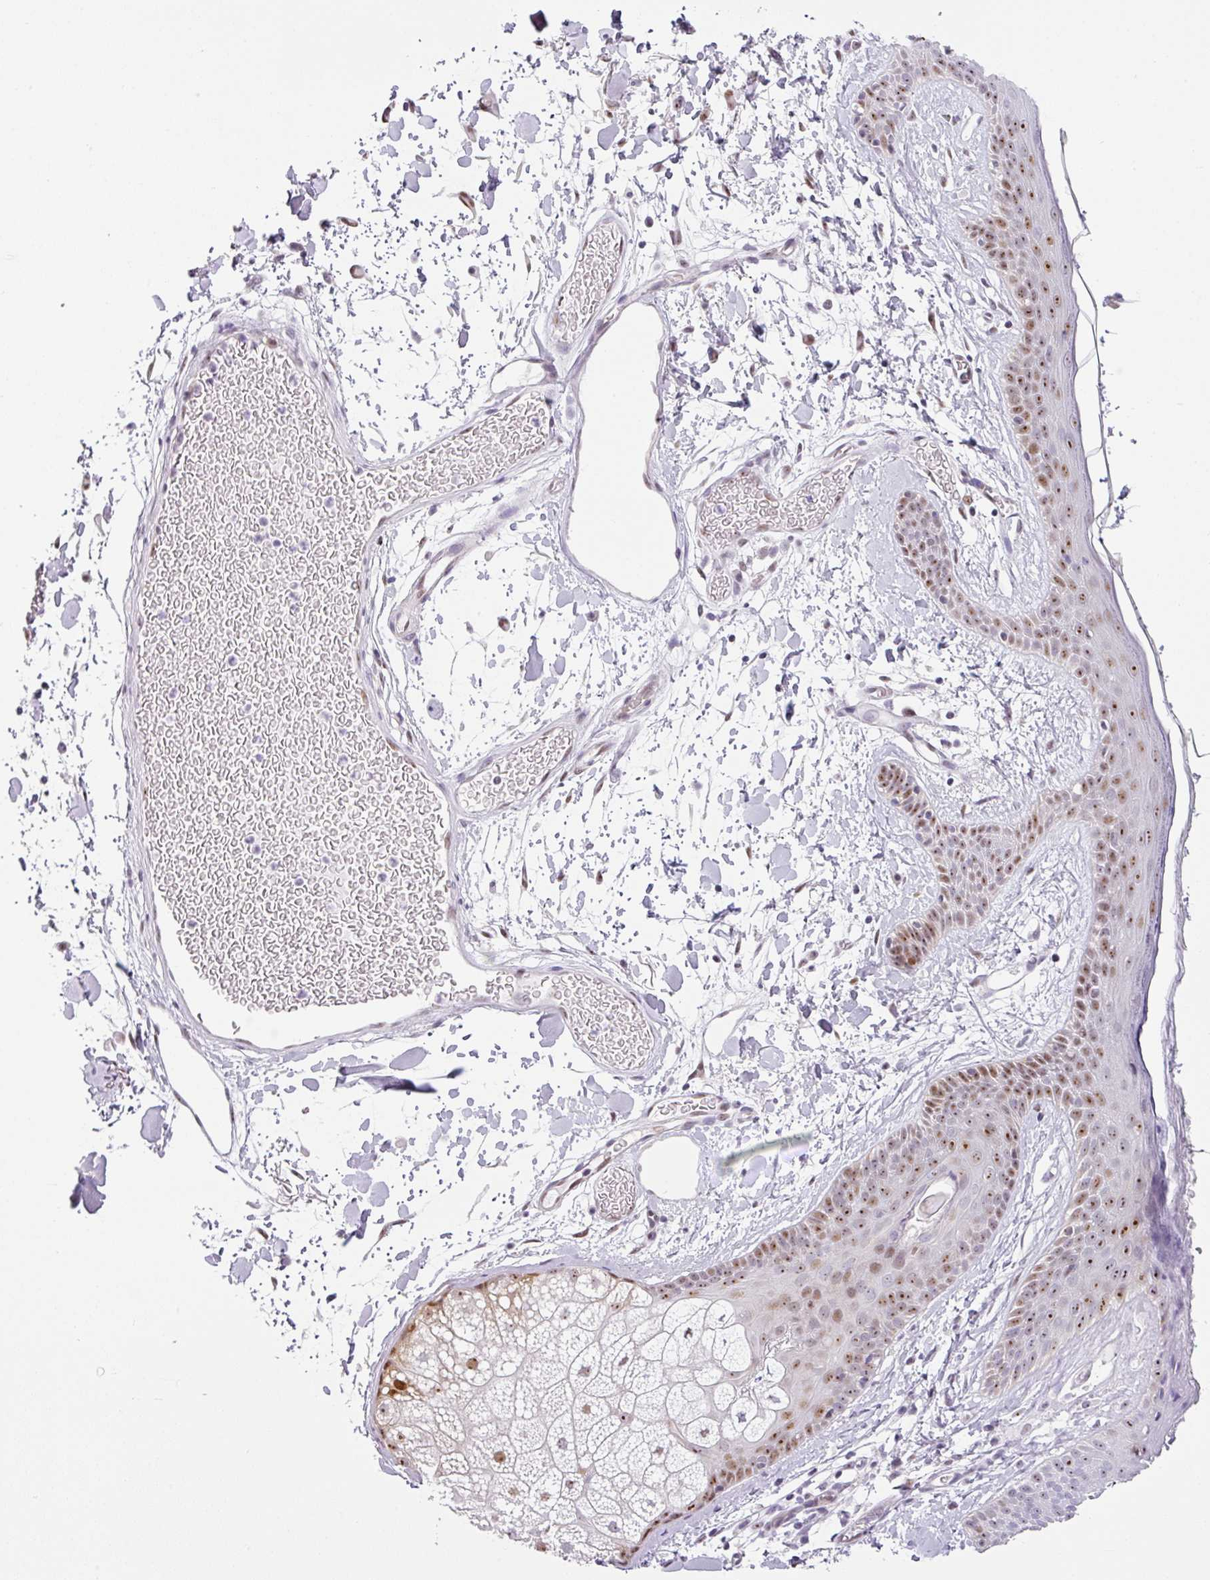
{"staining": {"intensity": "moderate", "quantity": "<25%", "location": "nuclear"}, "tissue": "skin", "cell_type": "Fibroblasts", "image_type": "normal", "snomed": [{"axis": "morphology", "description": "Normal tissue, NOS"}, {"axis": "topography", "description": "Skin"}], "caption": "Approximately <25% of fibroblasts in unremarkable skin show moderate nuclear protein positivity as visualized by brown immunohistochemical staining.", "gene": "NDUFB2", "patient": {"sex": "male", "age": 79}}